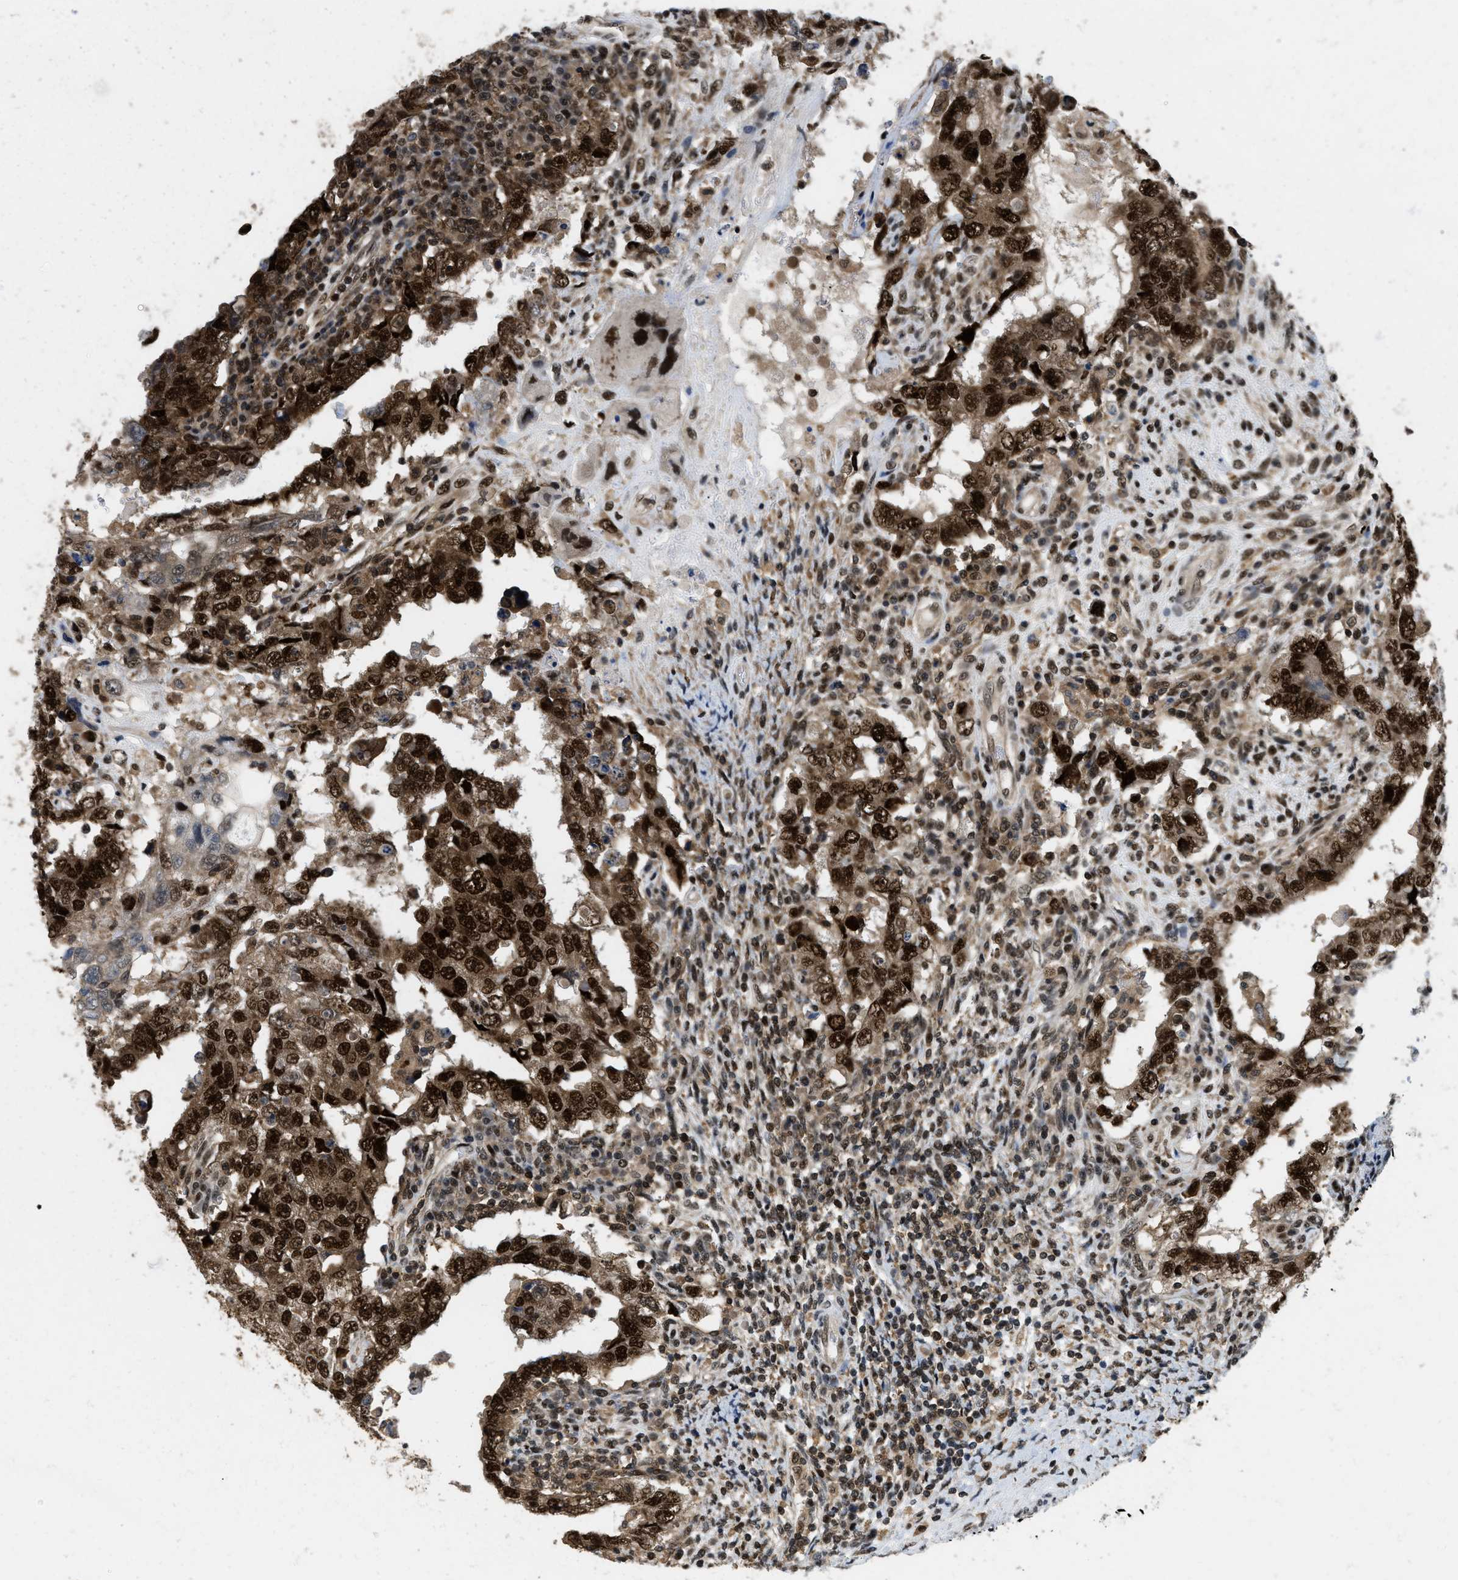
{"staining": {"intensity": "strong", "quantity": ">75%", "location": "cytoplasmic/membranous,nuclear"}, "tissue": "testis cancer", "cell_type": "Tumor cells", "image_type": "cancer", "snomed": [{"axis": "morphology", "description": "Carcinoma, Embryonal, NOS"}, {"axis": "topography", "description": "Testis"}], "caption": "The histopathology image demonstrates staining of embryonal carcinoma (testis), revealing strong cytoplasmic/membranous and nuclear protein positivity (brown color) within tumor cells.", "gene": "ATF7IP", "patient": {"sex": "male", "age": 26}}